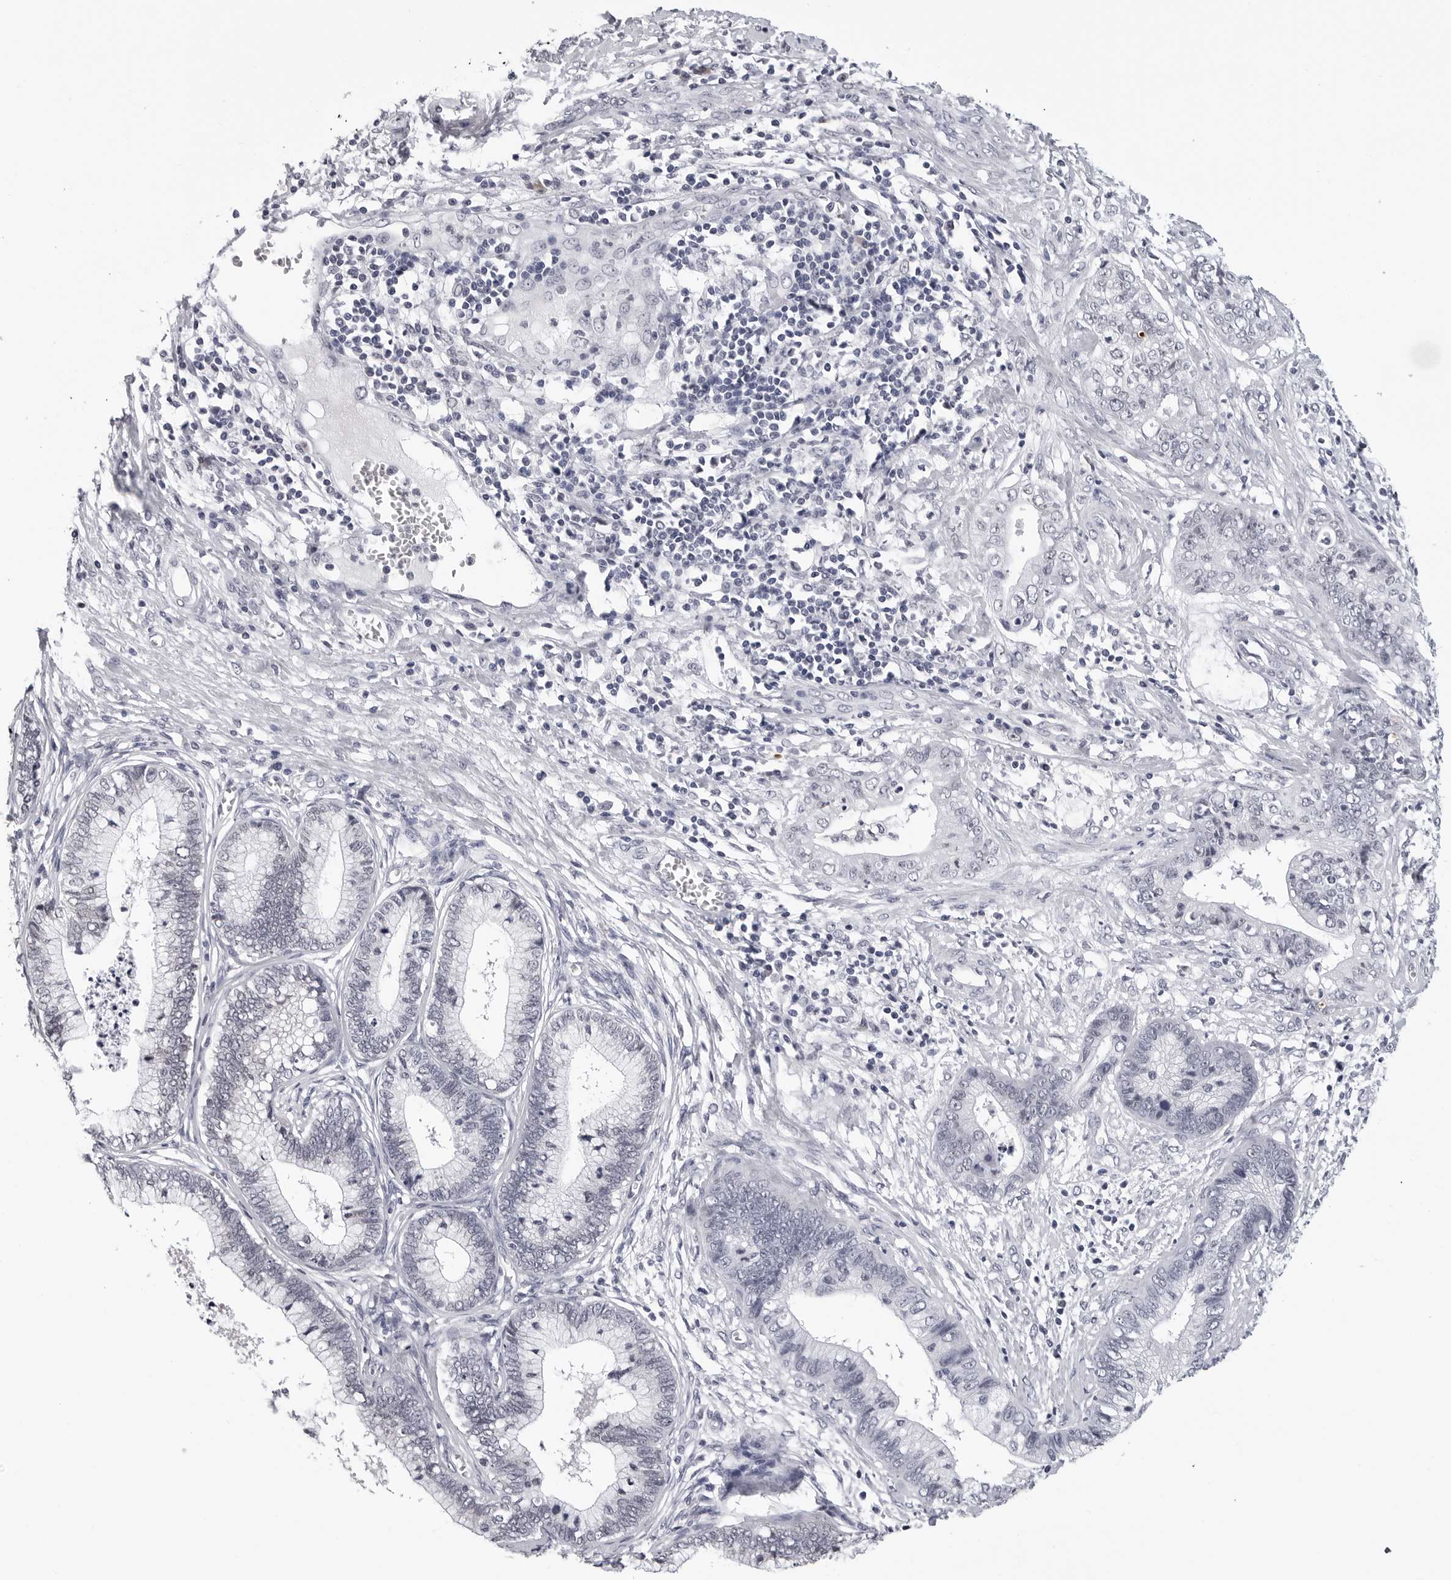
{"staining": {"intensity": "negative", "quantity": "none", "location": "none"}, "tissue": "cervical cancer", "cell_type": "Tumor cells", "image_type": "cancer", "snomed": [{"axis": "morphology", "description": "Adenocarcinoma, NOS"}, {"axis": "topography", "description": "Cervix"}], "caption": "The micrograph reveals no staining of tumor cells in cervical adenocarcinoma. (DAB (3,3'-diaminobenzidine) immunohistochemistry (IHC) with hematoxylin counter stain).", "gene": "GNL2", "patient": {"sex": "female", "age": 44}}